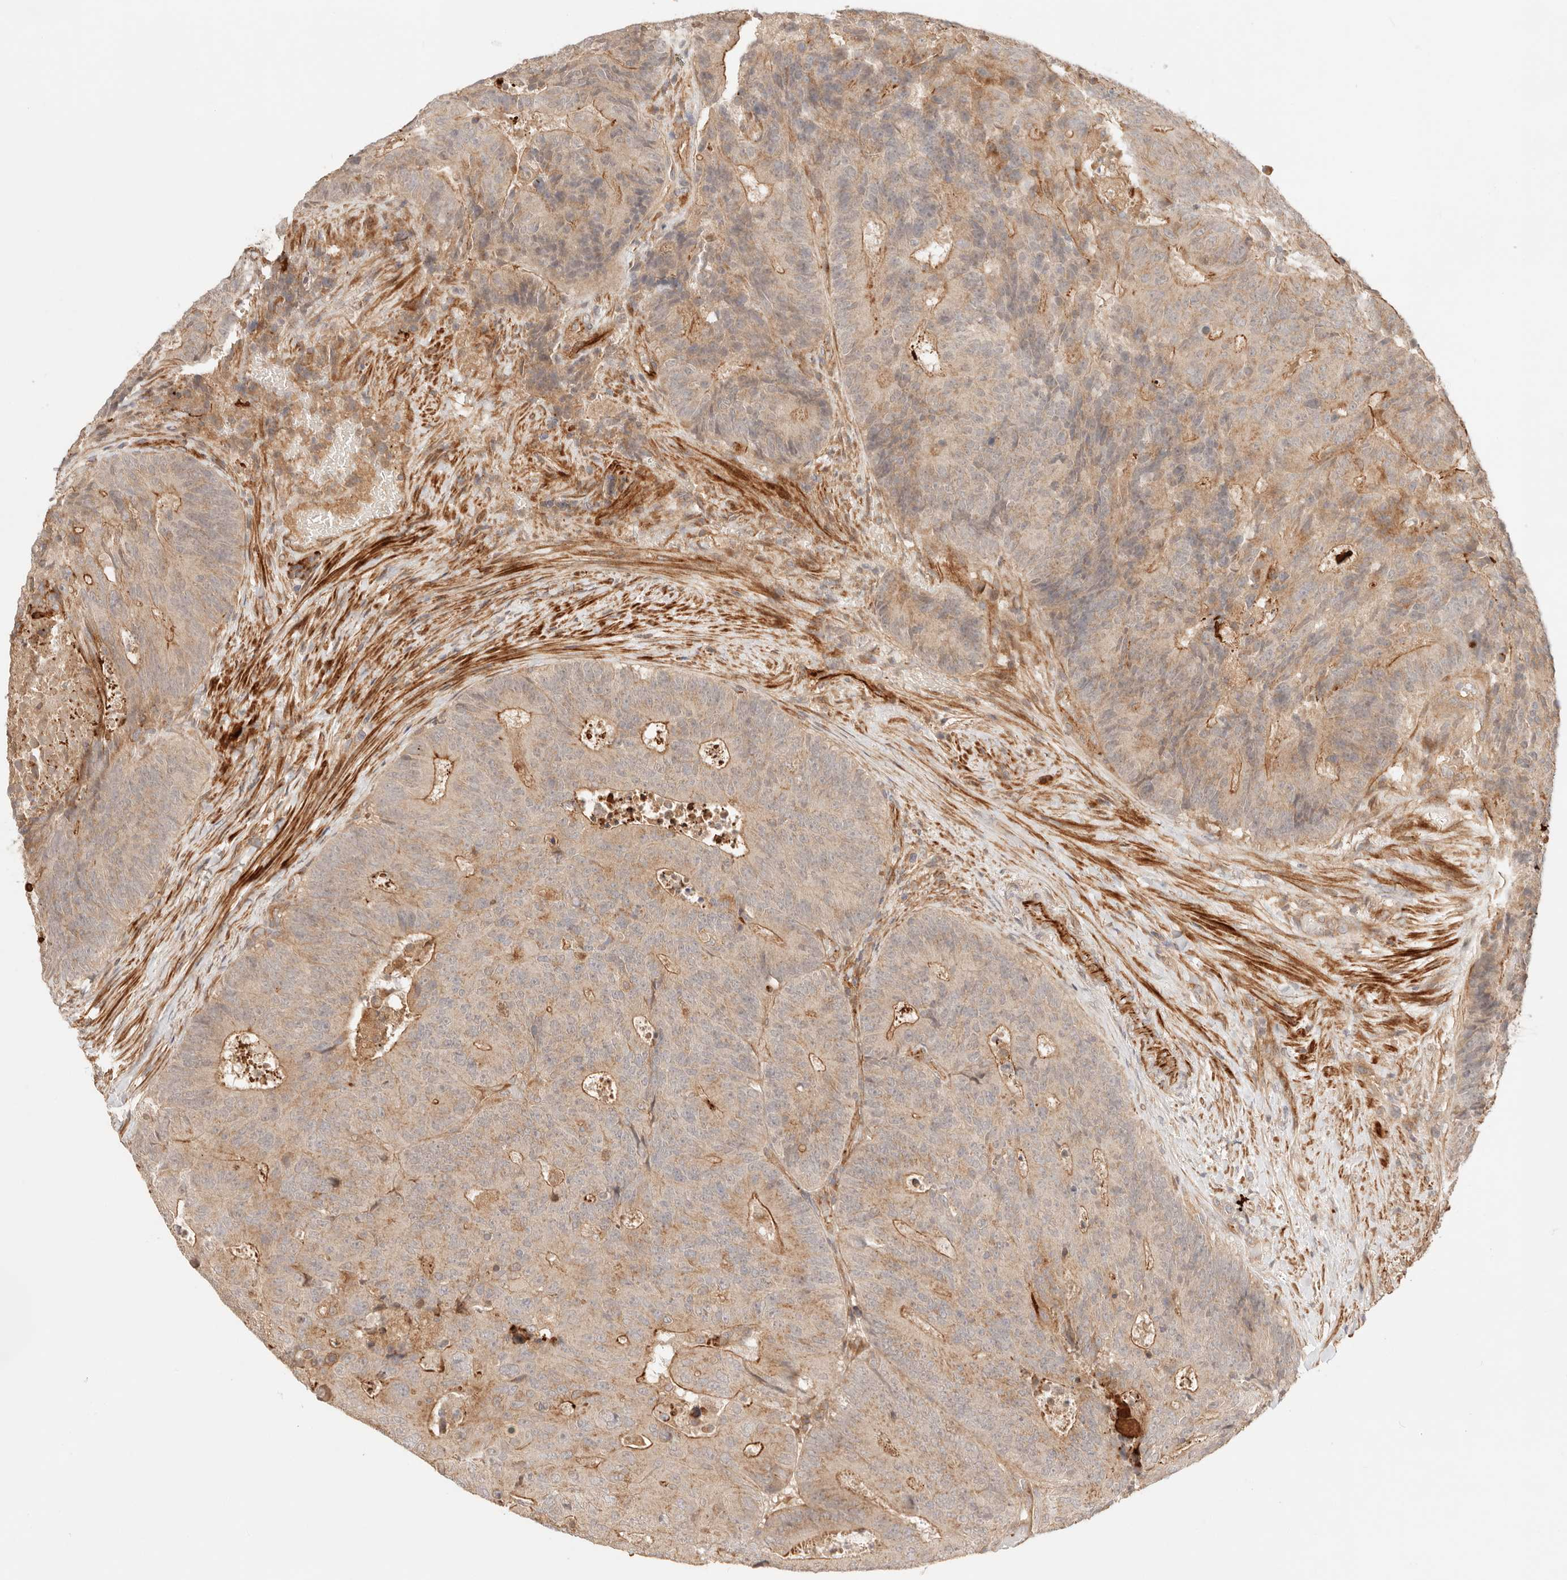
{"staining": {"intensity": "moderate", "quantity": ">75%", "location": "cytoplasmic/membranous"}, "tissue": "colorectal cancer", "cell_type": "Tumor cells", "image_type": "cancer", "snomed": [{"axis": "morphology", "description": "Adenocarcinoma, NOS"}, {"axis": "topography", "description": "Colon"}], "caption": "Tumor cells show medium levels of moderate cytoplasmic/membranous expression in about >75% of cells in human colorectal adenocarcinoma.", "gene": "IL1R2", "patient": {"sex": "male", "age": 87}}